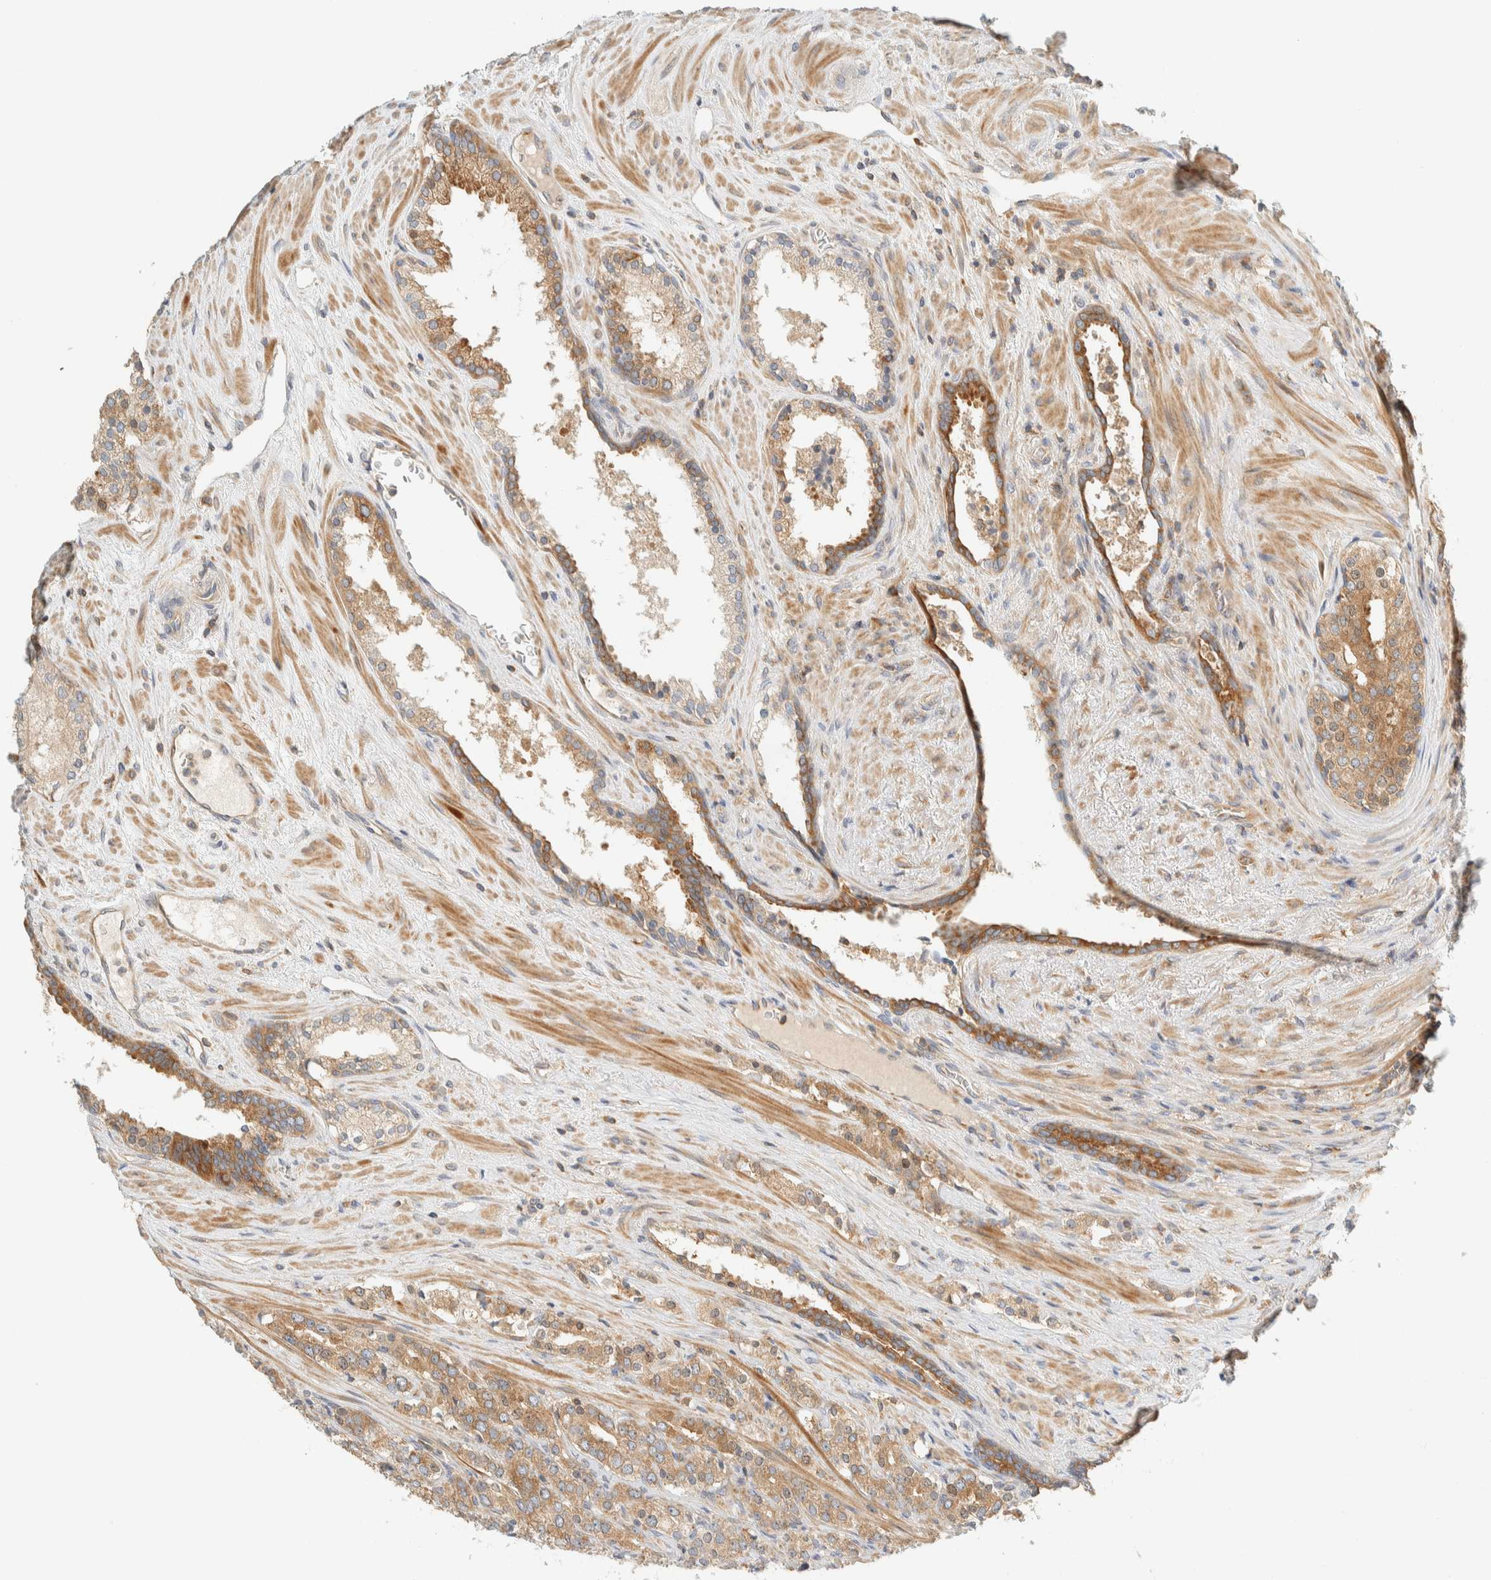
{"staining": {"intensity": "moderate", "quantity": ">75%", "location": "cytoplasmic/membranous"}, "tissue": "prostate cancer", "cell_type": "Tumor cells", "image_type": "cancer", "snomed": [{"axis": "morphology", "description": "Adenocarcinoma, High grade"}, {"axis": "topography", "description": "Prostate"}], "caption": "This image displays IHC staining of prostate high-grade adenocarcinoma, with medium moderate cytoplasmic/membranous positivity in about >75% of tumor cells.", "gene": "ARFGEF1", "patient": {"sex": "male", "age": 71}}